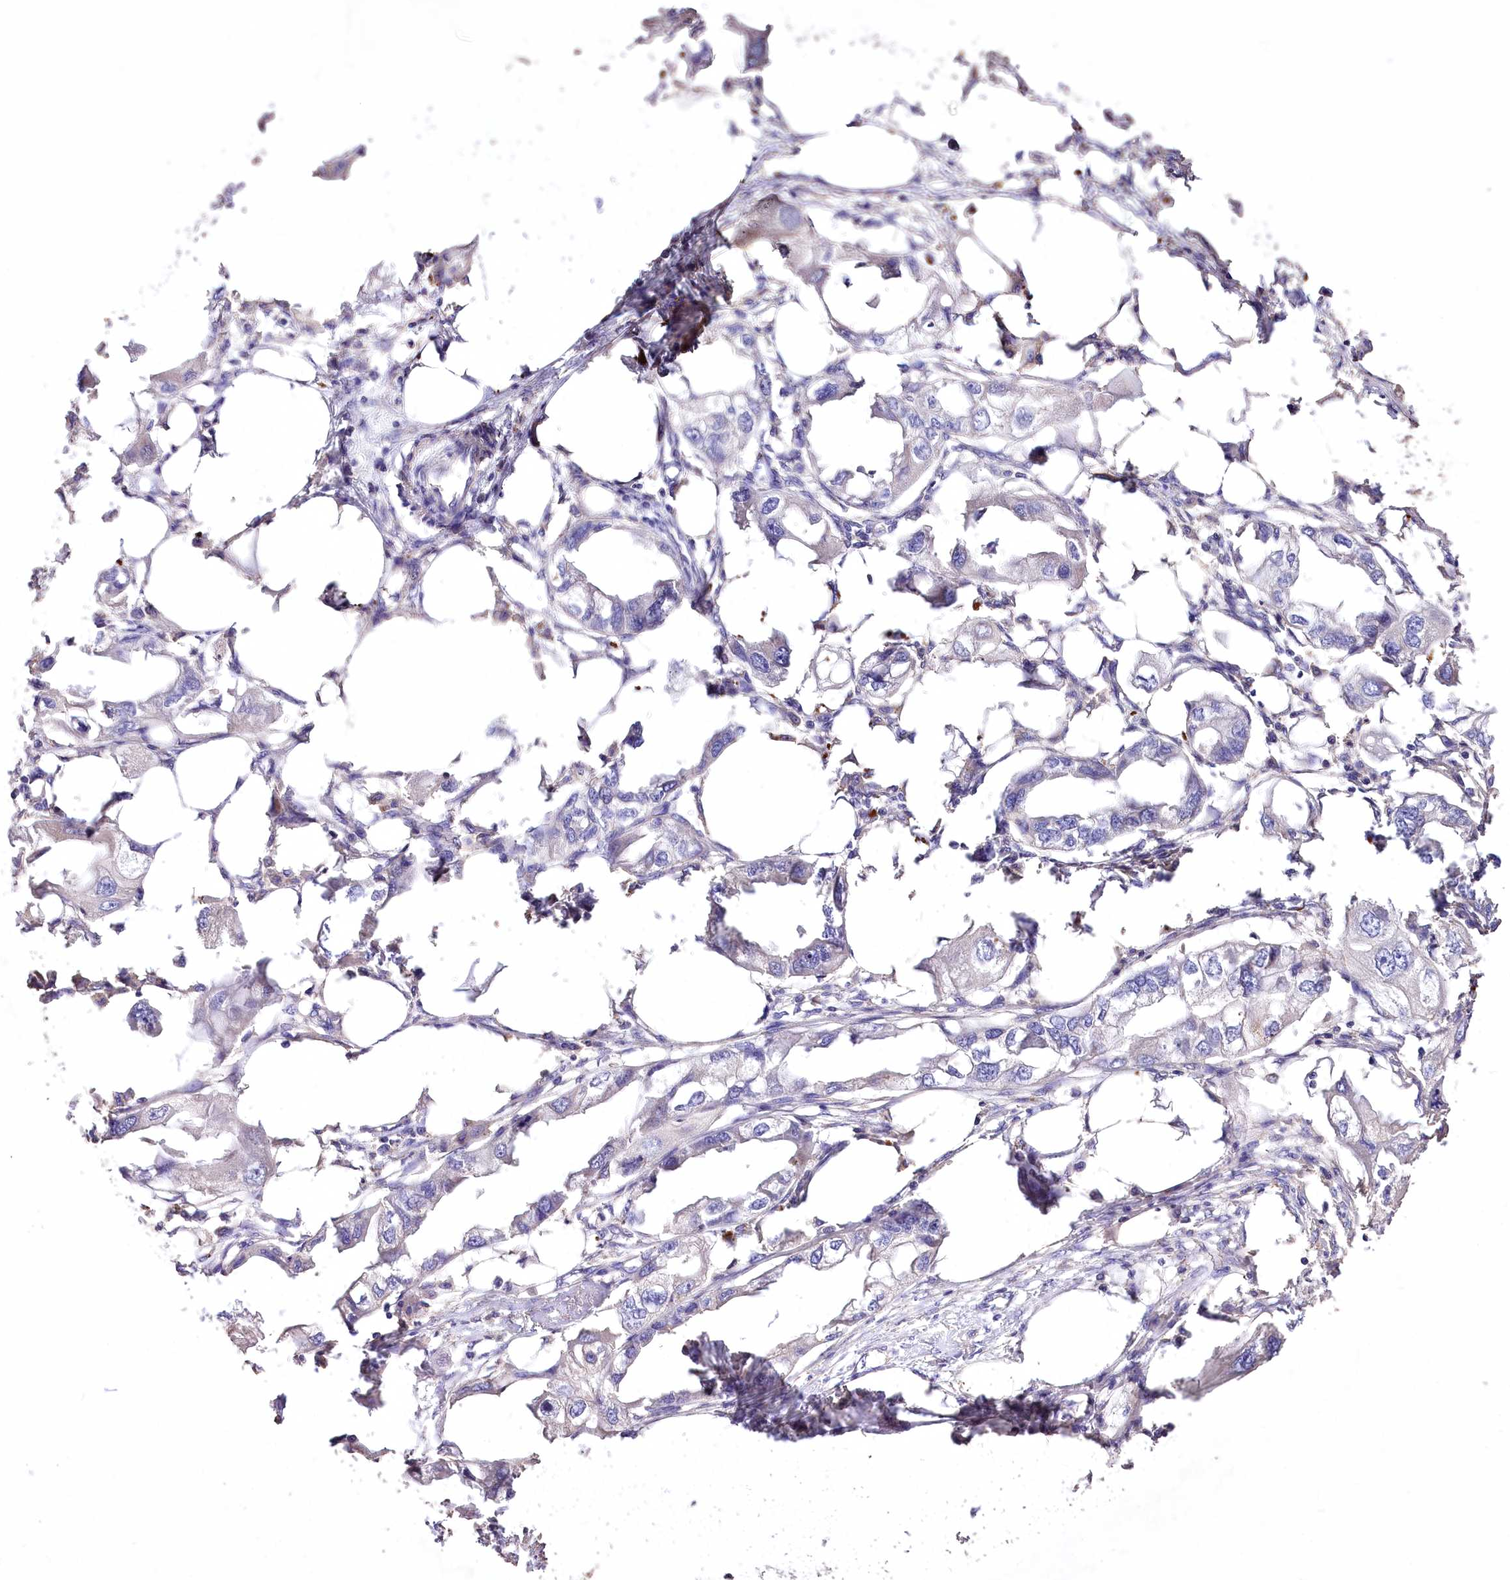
{"staining": {"intensity": "negative", "quantity": "none", "location": "none"}, "tissue": "endometrial cancer", "cell_type": "Tumor cells", "image_type": "cancer", "snomed": [{"axis": "morphology", "description": "Adenocarcinoma, NOS"}, {"axis": "morphology", "description": "Adenocarcinoma, metastatic, NOS"}, {"axis": "topography", "description": "Adipose tissue"}, {"axis": "topography", "description": "Endometrium"}], "caption": "Metastatic adenocarcinoma (endometrial) was stained to show a protein in brown. There is no significant positivity in tumor cells.", "gene": "PCYOX1L", "patient": {"sex": "female", "age": 67}}